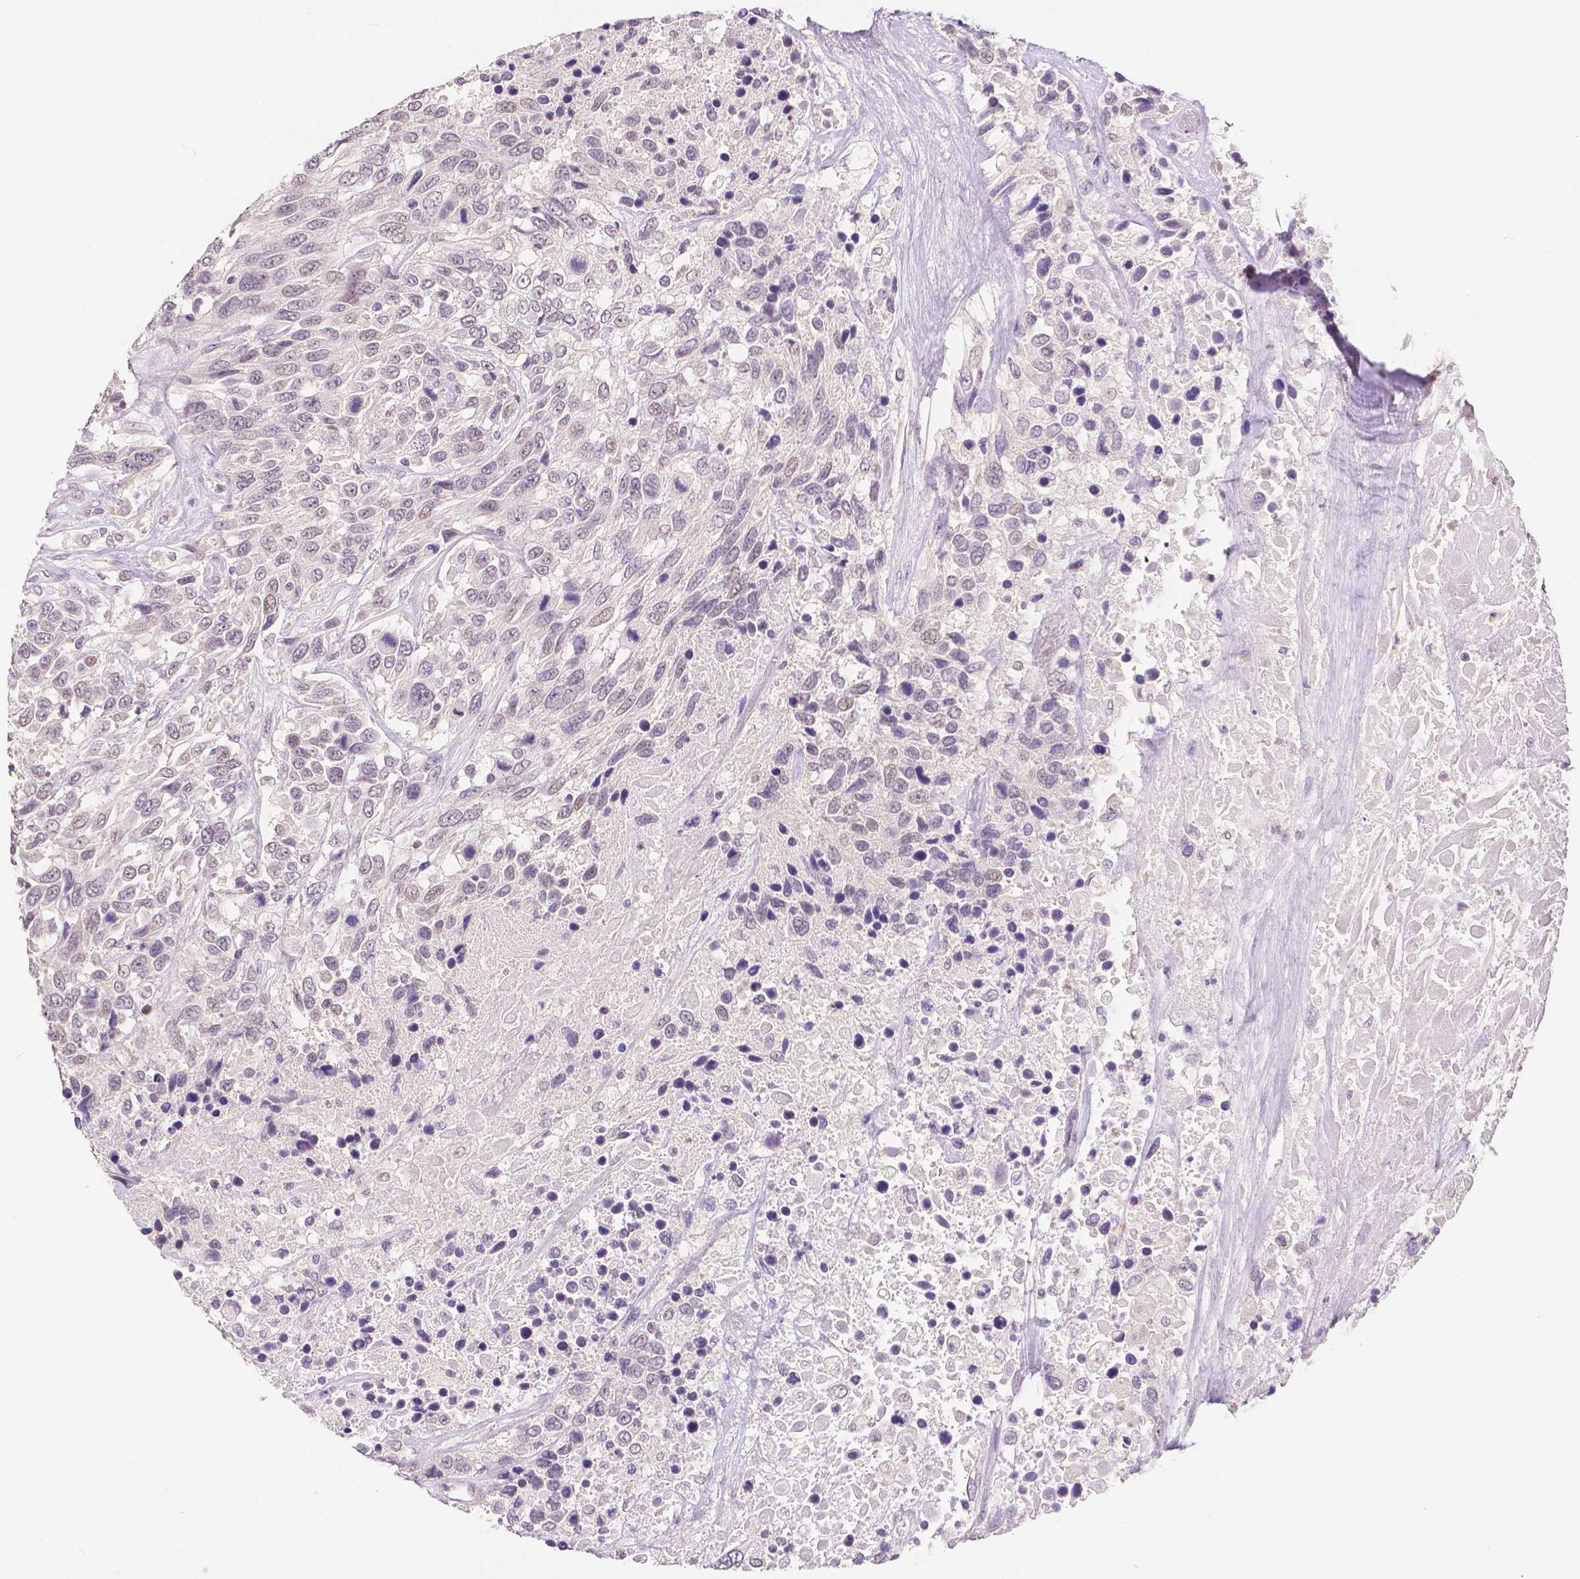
{"staining": {"intensity": "negative", "quantity": "none", "location": "none"}, "tissue": "urothelial cancer", "cell_type": "Tumor cells", "image_type": "cancer", "snomed": [{"axis": "morphology", "description": "Urothelial carcinoma, High grade"}, {"axis": "topography", "description": "Urinary bladder"}], "caption": "DAB immunohistochemical staining of human urothelial carcinoma (high-grade) reveals no significant positivity in tumor cells. Nuclei are stained in blue.", "gene": "OCLN", "patient": {"sex": "female", "age": 70}}